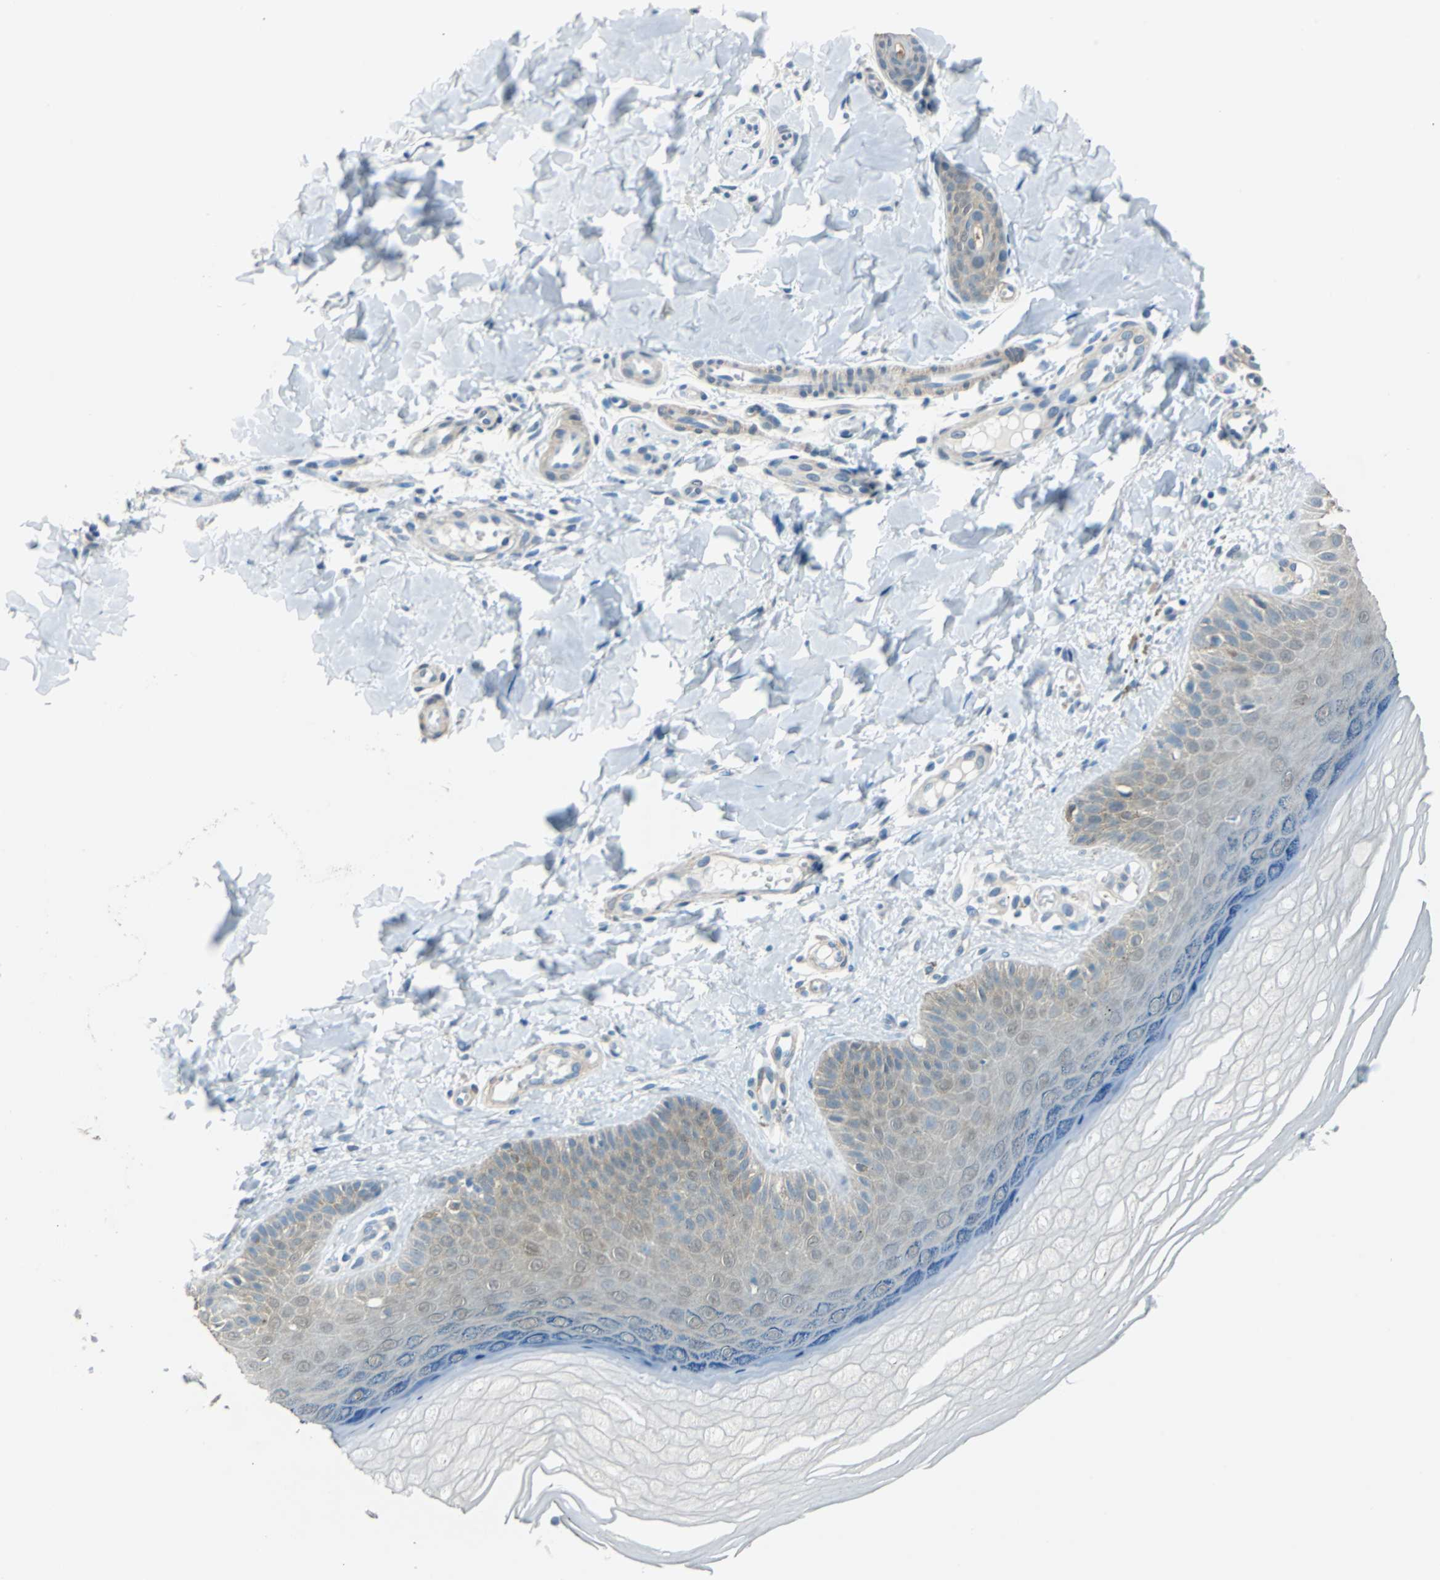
{"staining": {"intensity": "negative", "quantity": "none", "location": "none"}, "tissue": "skin", "cell_type": "Fibroblasts", "image_type": "normal", "snomed": [{"axis": "morphology", "description": "Normal tissue, NOS"}, {"axis": "topography", "description": "Skin"}], "caption": "An immunohistochemistry photomicrograph of benign skin is shown. There is no staining in fibroblasts of skin. (DAB immunohistochemistry with hematoxylin counter stain).", "gene": "FKBP4", "patient": {"sex": "male", "age": 26}}